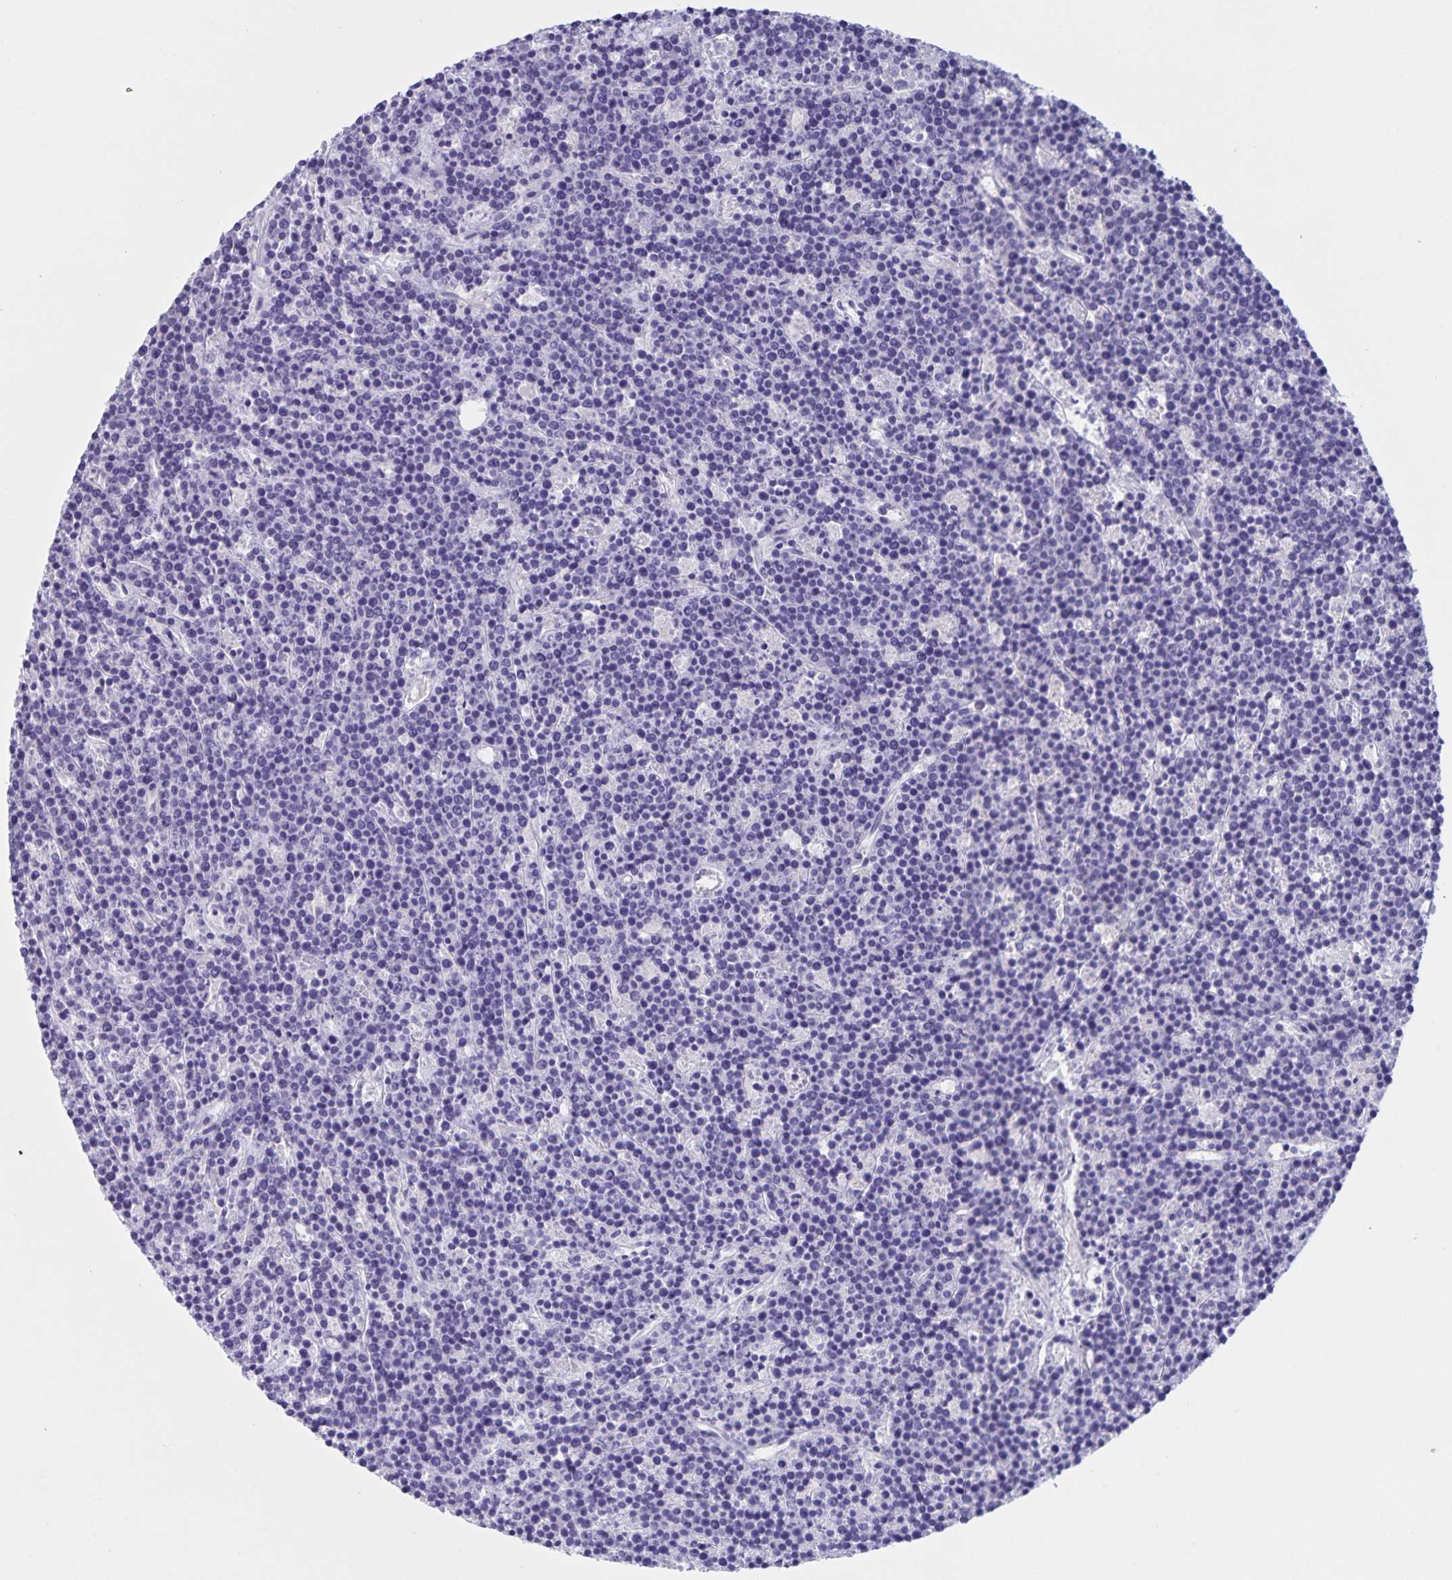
{"staining": {"intensity": "negative", "quantity": "none", "location": "none"}, "tissue": "lymphoma", "cell_type": "Tumor cells", "image_type": "cancer", "snomed": [{"axis": "morphology", "description": "Malignant lymphoma, non-Hodgkin's type, High grade"}, {"axis": "topography", "description": "Ovary"}], "caption": "A histopathology image of lymphoma stained for a protein exhibits no brown staining in tumor cells.", "gene": "DMGDH", "patient": {"sex": "female", "age": 56}}